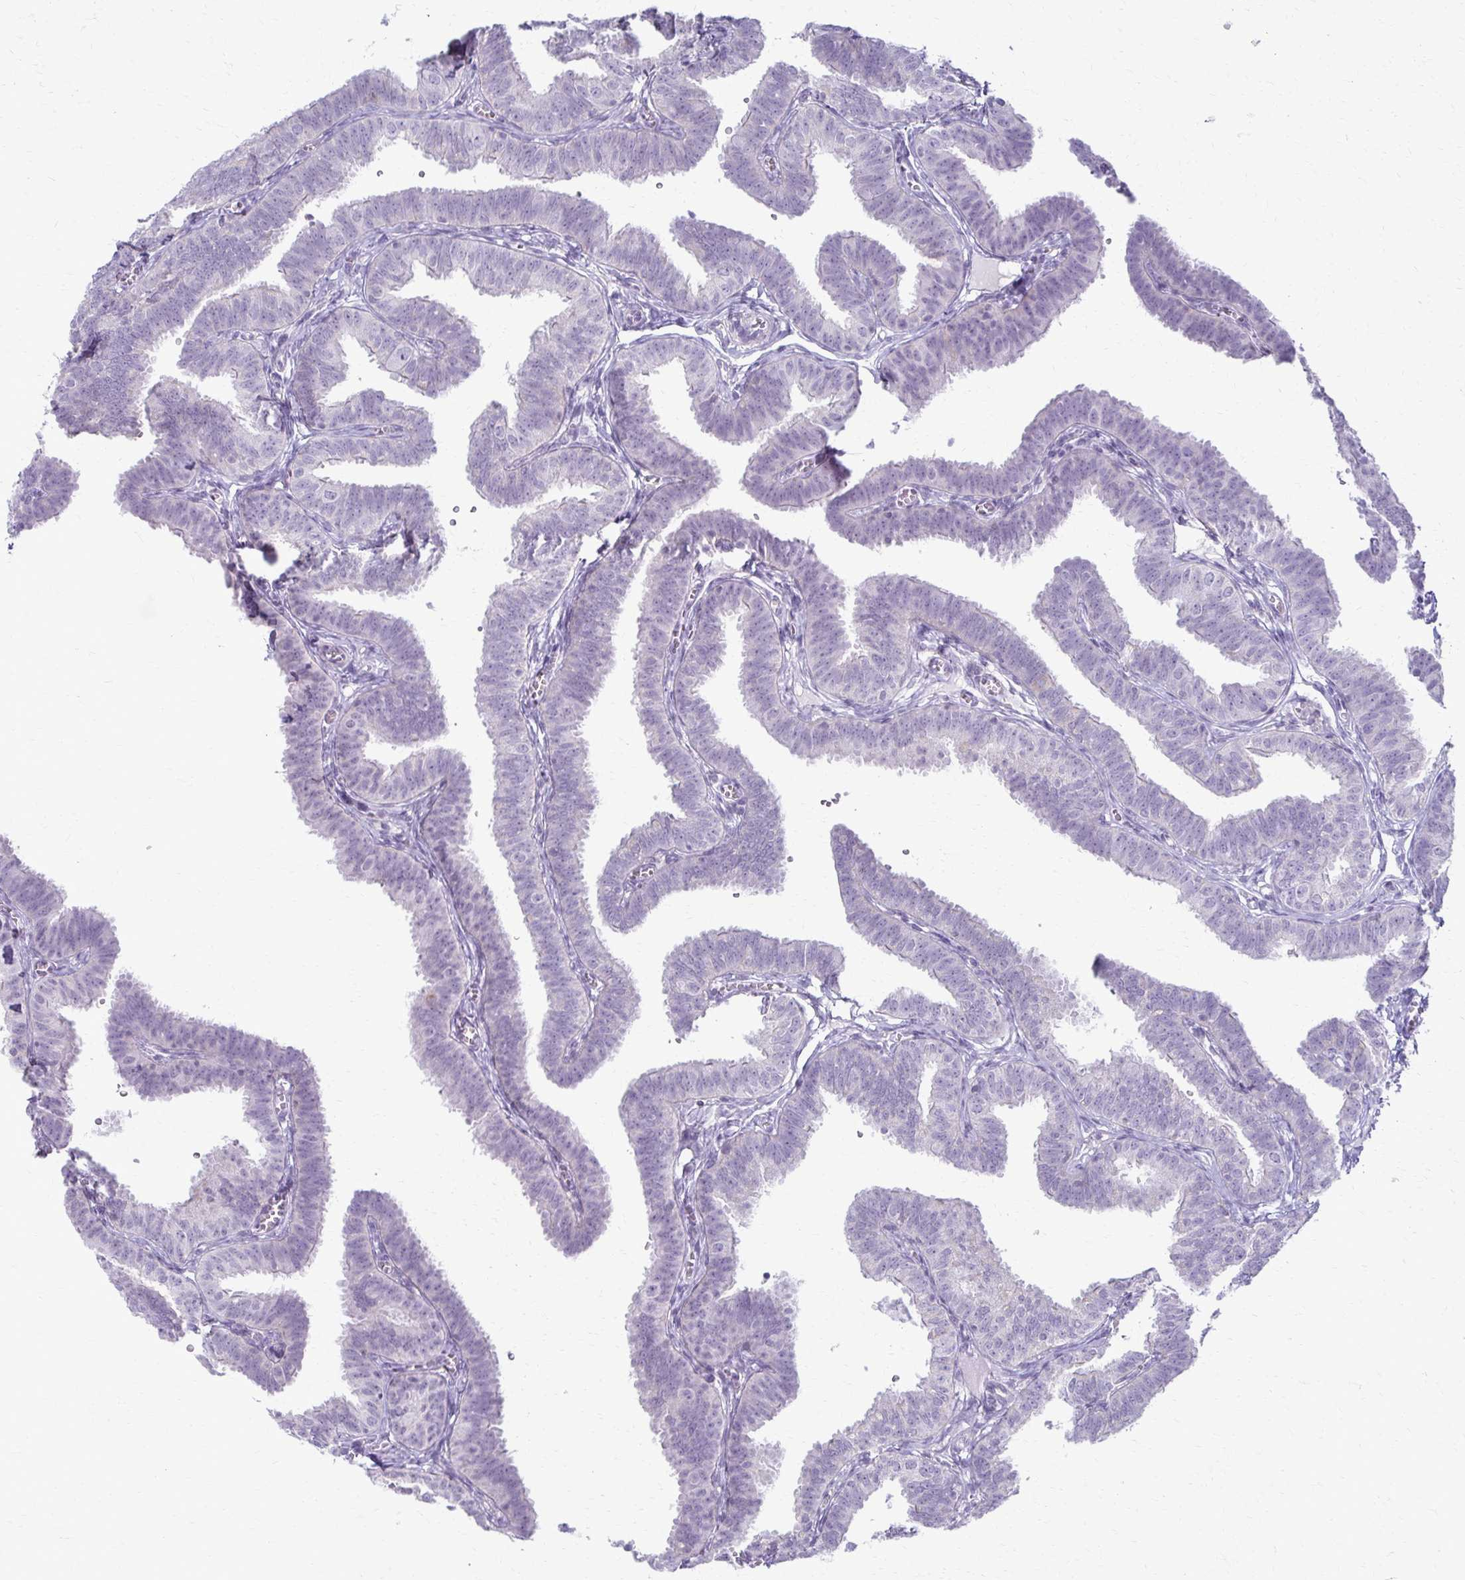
{"staining": {"intensity": "negative", "quantity": "none", "location": "none"}, "tissue": "fallopian tube", "cell_type": "Glandular cells", "image_type": "normal", "snomed": [{"axis": "morphology", "description": "Normal tissue, NOS"}, {"axis": "topography", "description": "Fallopian tube"}], "caption": "Immunohistochemistry (IHC) histopathology image of normal fallopian tube: fallopian tube stained with DAB (3,3'-diaminobenzidine) displays no significant protein positivity in glandular cells.", "gene": "FCGR2A", "patient": {"sex": "female", "age": 25}}